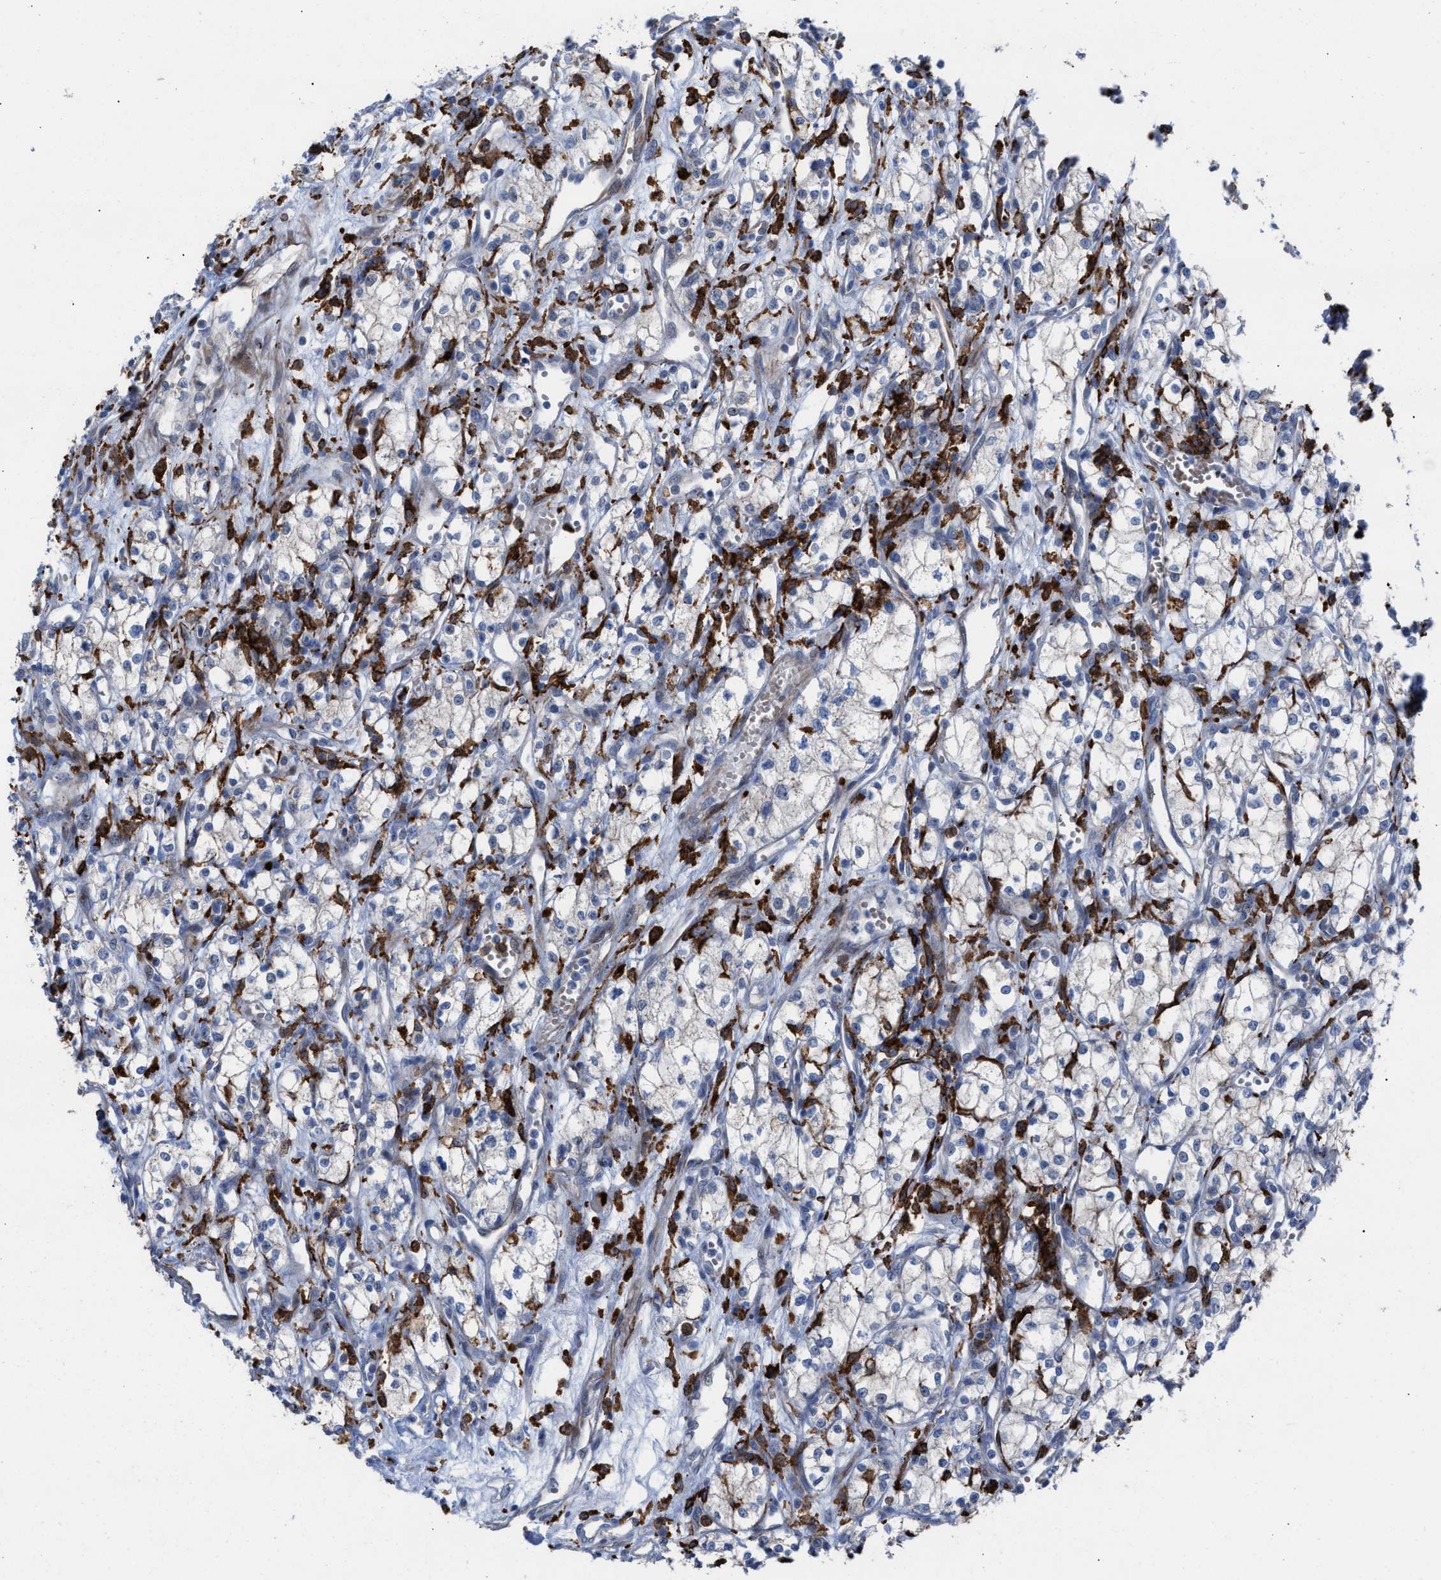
{"staining": {"intensity": "negative", "quantity": "none", "location": "none"}, "tissue": "renal cancer", "cell_type": "Tumor cells", "image_type": "cancer", "snomed": [{"axis": "morphology", "description": "Adenocarcinoma, NOS"}, {"axis": "topography", "description": "Kidney"}], "caption": "Immunohistochemistry histopathology image of neoplastic tissue: human adenocarcinoma (renal) stained with DAB demonstrates no significant protein expression in tumor cells. (DAB (3,3'-diaminobenzidine) immunohistochemistry (IHC), high magnification).", "gene": "SLC47A1", "patient": {"sex": "male", "age": 59}}